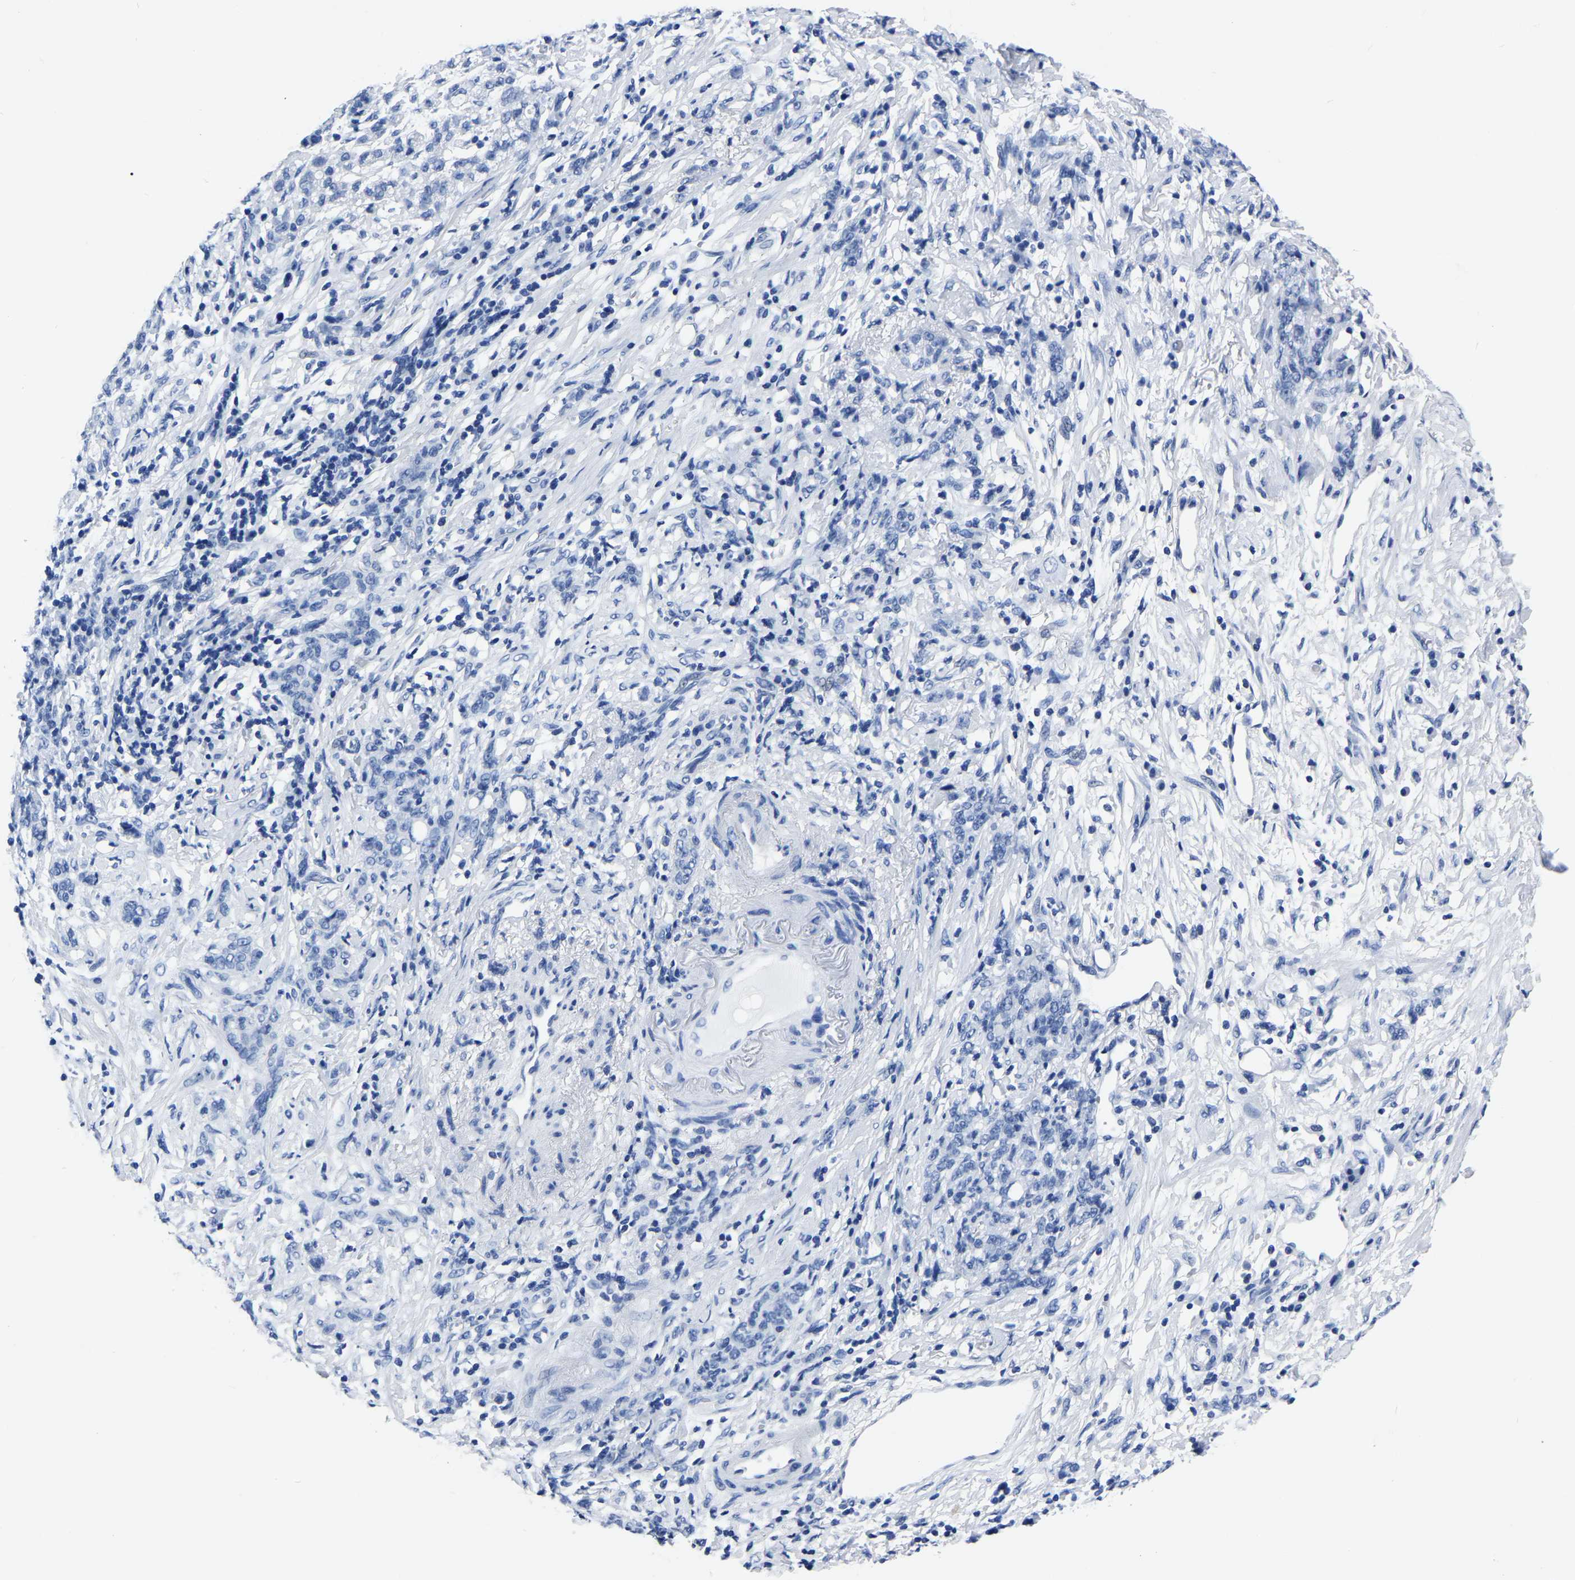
{"staining": {"intensity": "negative", "quantity": "none", "location": "none"}, "tissue": "stomach cancer", "cell_type": "Tumor cells", "image_type": "cancer", "snomed": [{"axis": "morphology", "description": "Adenocarcinoma, NOS"}, {"axis": "topography", "description": "Stomach, lower"}], "caption": "Immunohistochemical staining of stomach cancer (adenocarcinoma) demonstrates no significant positivity in tumor cells.", "gene": "IMPG2", "patient": {"sex": "male", "age": 88}}